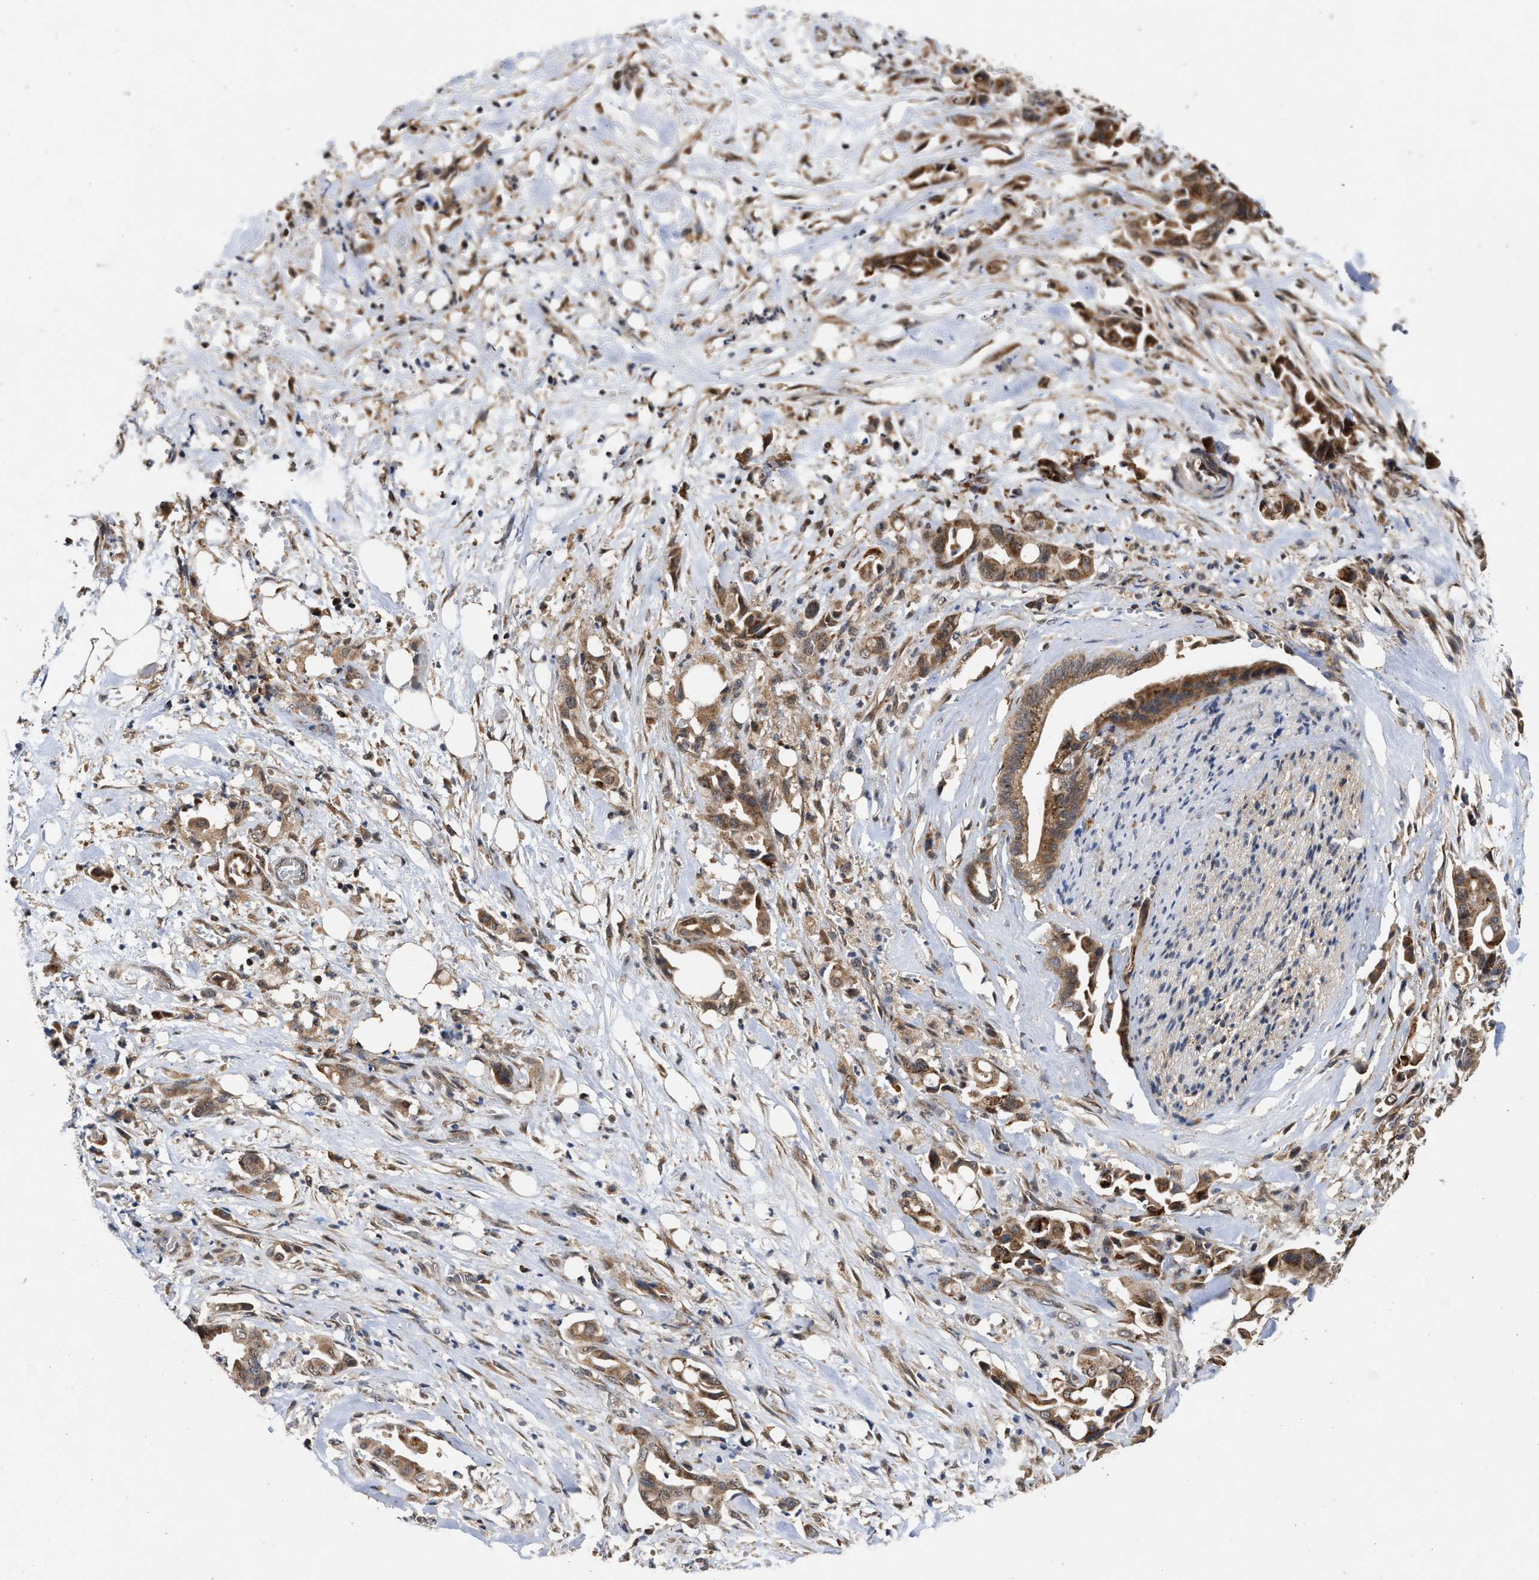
{"staining": {"intensity": "moderate", "quantity": ">75%", "location": "cytoplasmic/membranous"}, "tissue": "liver cancer", "cell_type": "Tumor cells", "image_type": "cancer", "snomed": [{"axis": "morphology", "description": "Cholangiocarcinoma"}, {"axis": "topography", "description": "Liver"}], "caption": "Liver cancer (cholangiocarcinoma) stained with DAB IHC displays medium levels of moderate cytoplasmic/membranous positivity in approximately >75% of tumor cells. (Brightfield microscopy of DAB IHC at high magnification).", "gene": "CFLAR", "patient": {"sex": "female", "age": 68}}